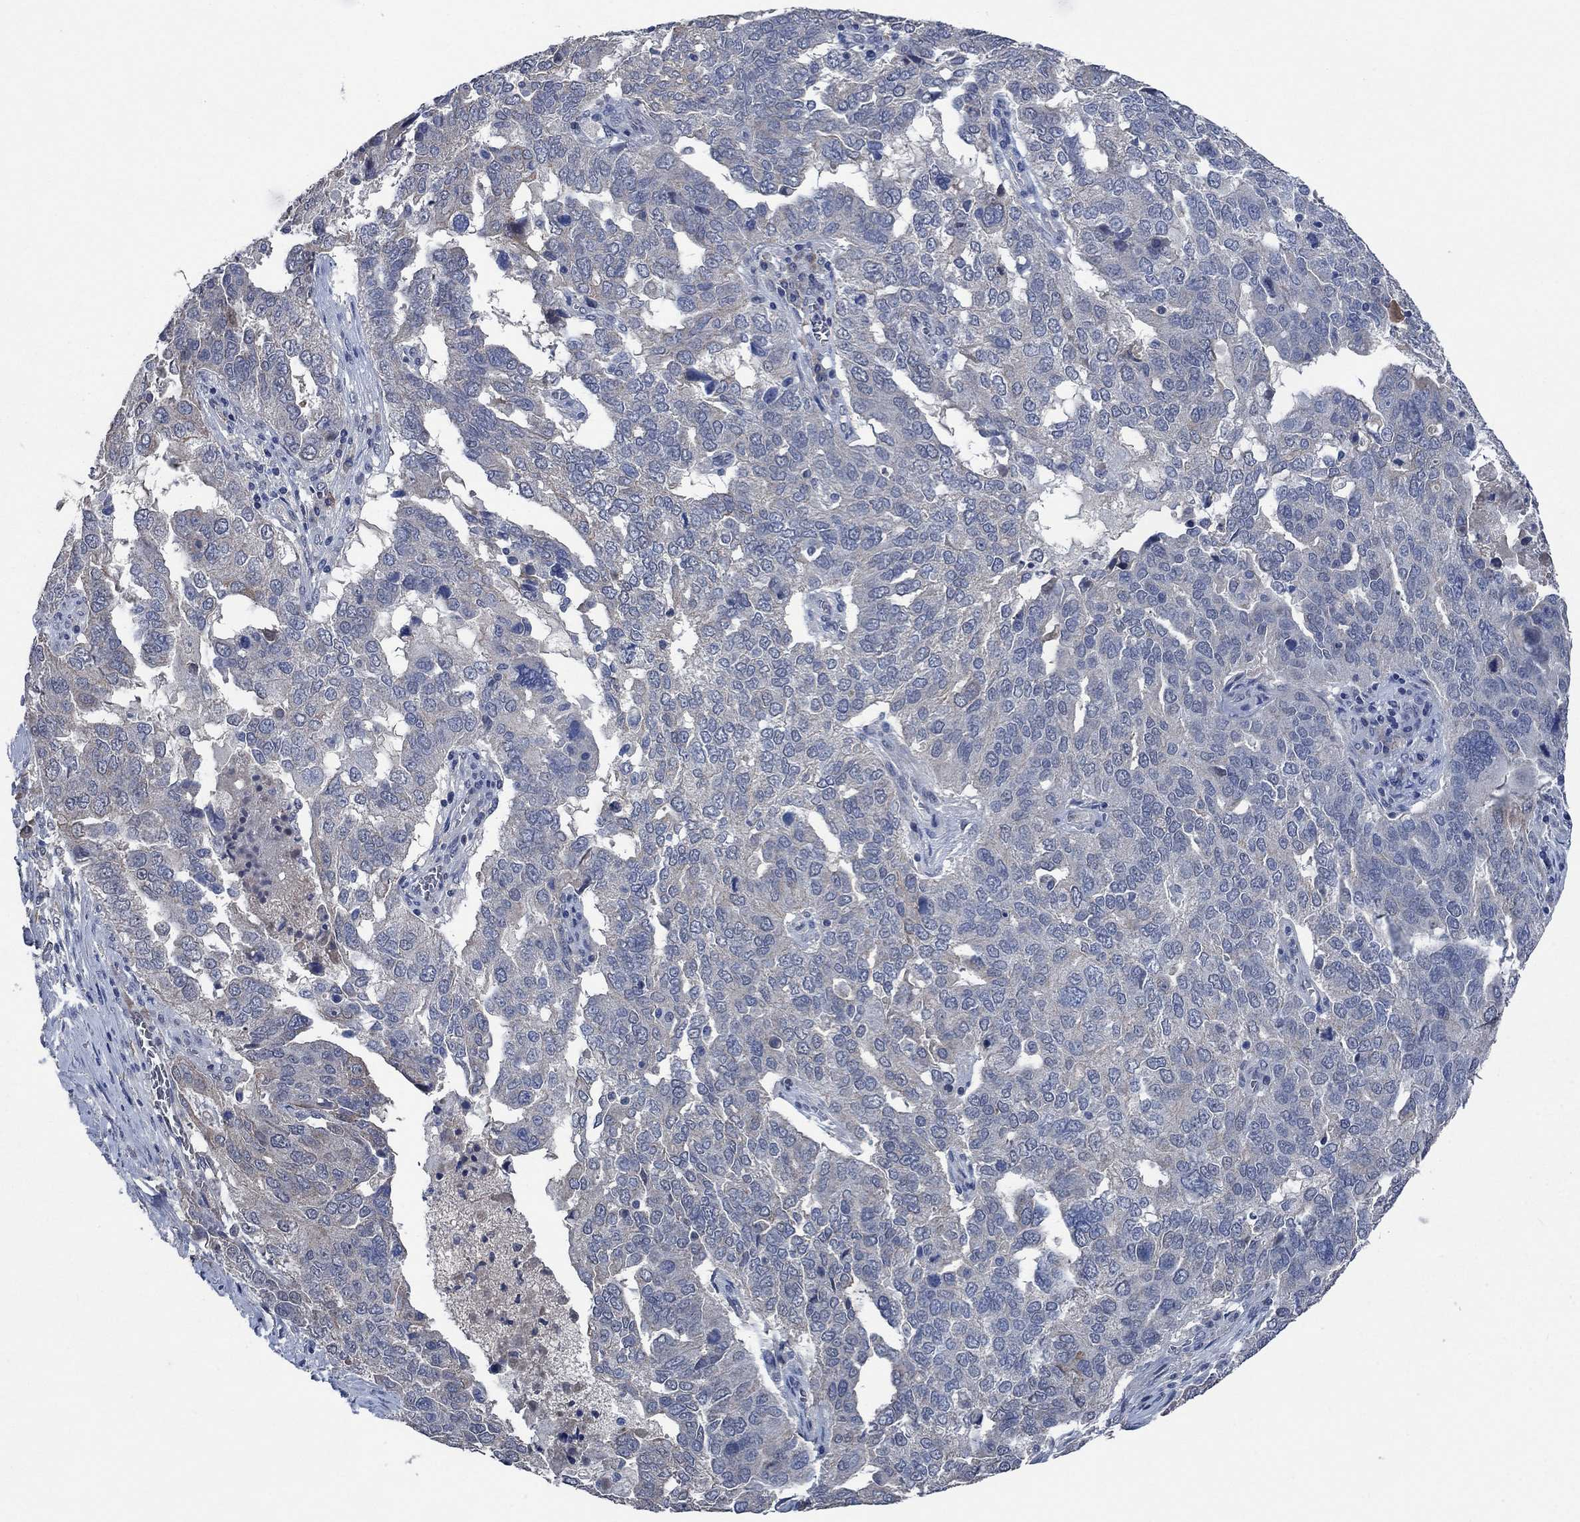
{"staining": {"intensity": "negative", "quantity": "none", "location": "none"}, "tissue": "ovarian cancer", "cell_type": "Tumor cells", "image_type": "cancer", "snomed": [{"axis": "morphology", "description": "Carcinoma, endometroid"}, {"axis": "topography", "description": "Soft tissue"}, {"axis": "topography", "description": "Ovary"}], "caption": "High magnification brightfield microscopy of ovarian endometroid carcinoma stained with DAB (brown) and counterstained with hematoxylin (blue): tumor cells show no significant positivity.", "gene": "OBSCN", "patient": {"sex": "female", "age": 52}}